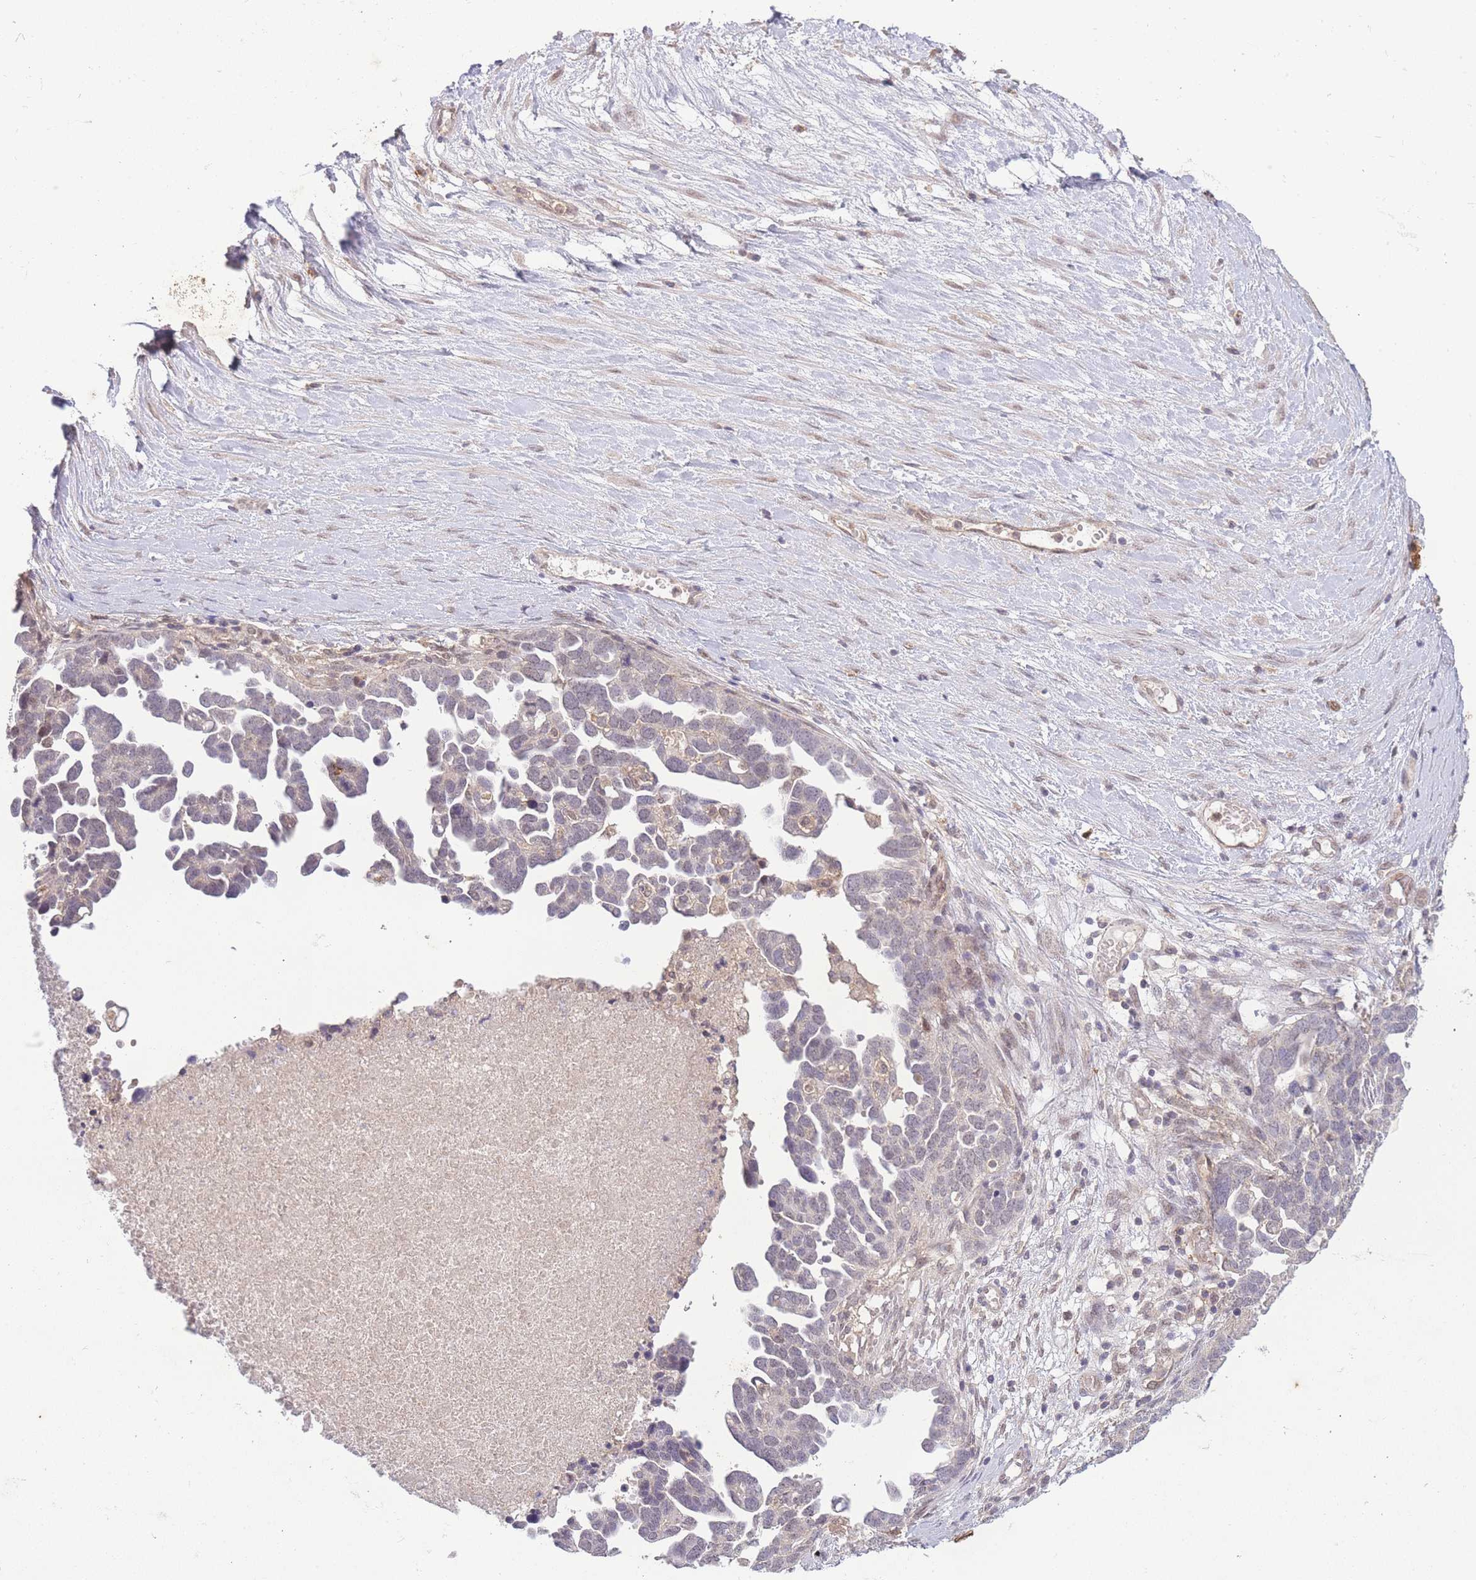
{"staining": {"intensity": "negative", "quantity": "none", "location": "none"}, "tissue": "ovarian cancer", "cell_type": "Tumor cells", "image_type": "cancer", "snomed": [{"axis": "morphology", "description": "Cystadenocarcinoma, serous, NOS"}, {"axis": "topography", "description": "Ovary"}], "caption": "This is an immunohistochemistry (IHC) image of ovarian serous cystadenocarcinoma. There is no positivity in tumor cells.", "gene": "RNF144B", "patient": {"sex": "female", "age": 54}}